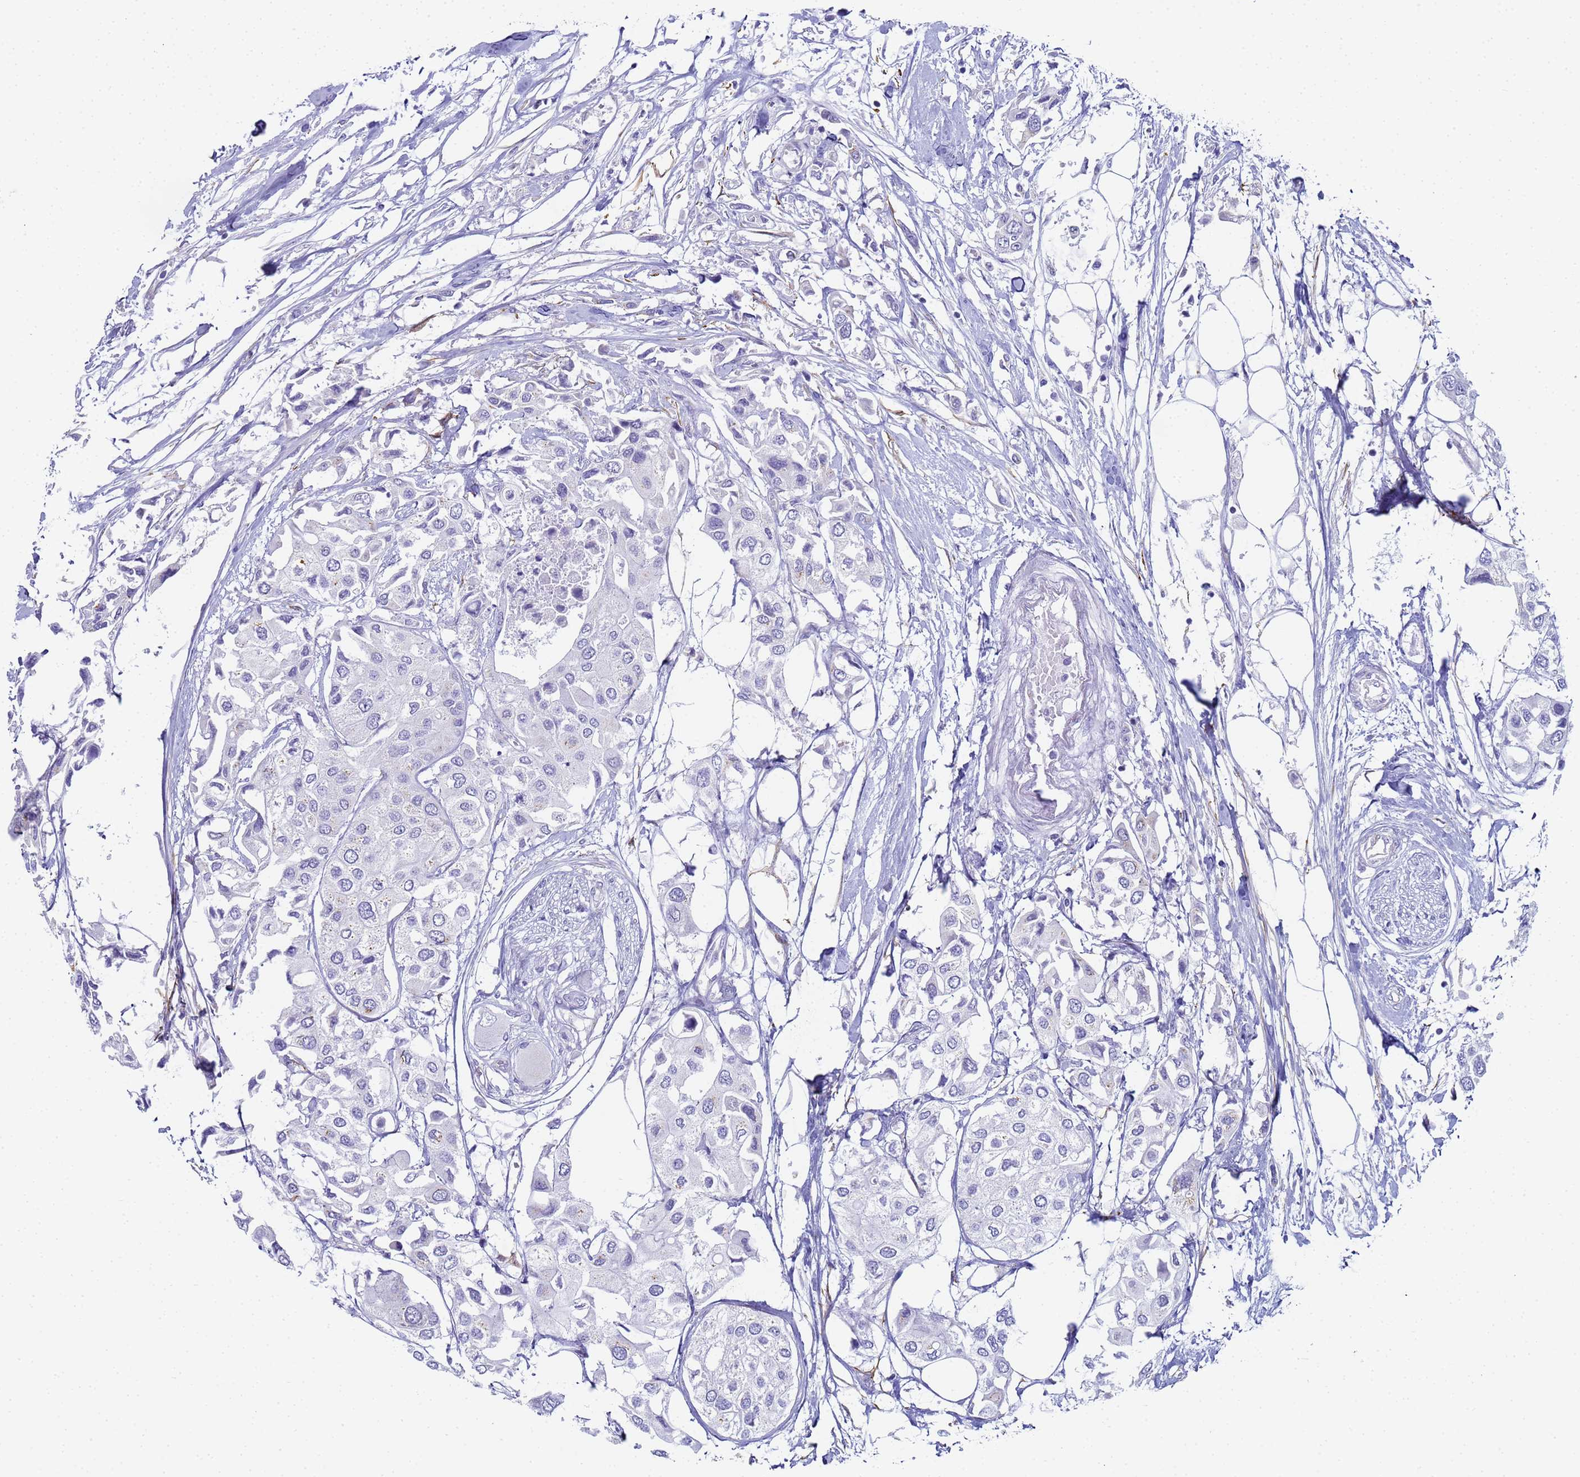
{"staining": {"intensity": "negative", "quantity": "none", "location": "none"}, "tissue": "urothelial cancer", "cell_type": "Tumor cells", "image_type": "cancer", "snomed": [{"axis": "morphology", "description": "Urothelial carcinoma, High grade"}, {"axis": "topography", "description": "Urinary bladder"}], "caption": "Tumor cells show no significant staining in urothelial cancer. (DAB immunohistochemistry, high magnification).", "gene": "CR1", "patient": {"sex": "male", "age": 64}}